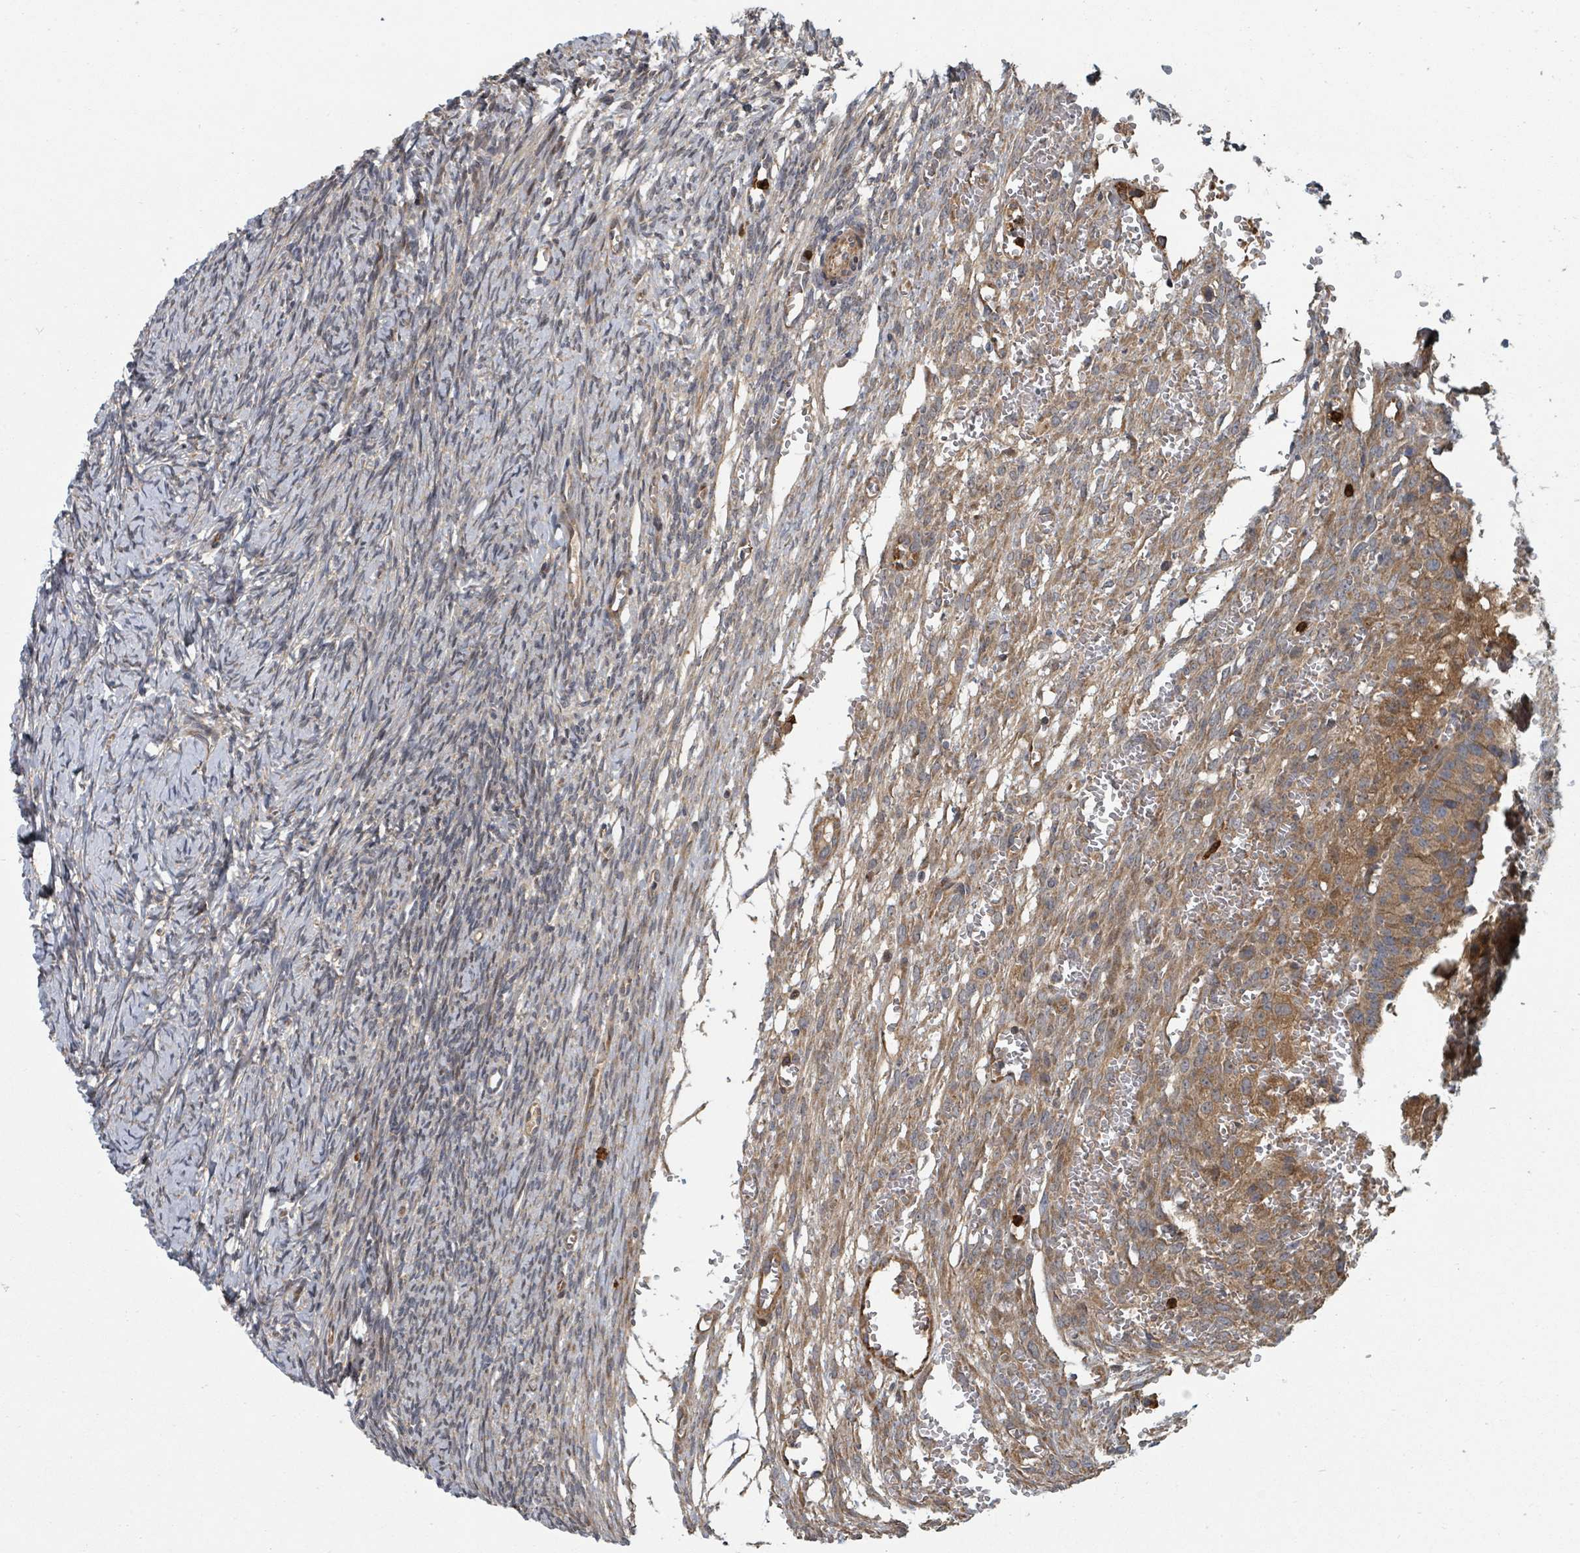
{"staining": {"intensity": "moderate", "quantity": ">75%", "location": "cytoplasmic/membranous"}, "tissue": "ovary", "cell_type": "Follicle cells", "image_type": "normal", "snomed": [{"axis": "morphology", "description": "Normal tissue, NOS"}, {"axis": "topography", "description": "Ovary"}], "caption": "Brown immunohistochemical staining in normal ovary demonstrates moderate cytoplasmic/membranous positivity in approximately >75% of follicle cells. (brown staining indicates protein expression, while blue staining denotes nuclei).", "gene": "DPM1", "patient": {"sex": "female", "age": 39}}